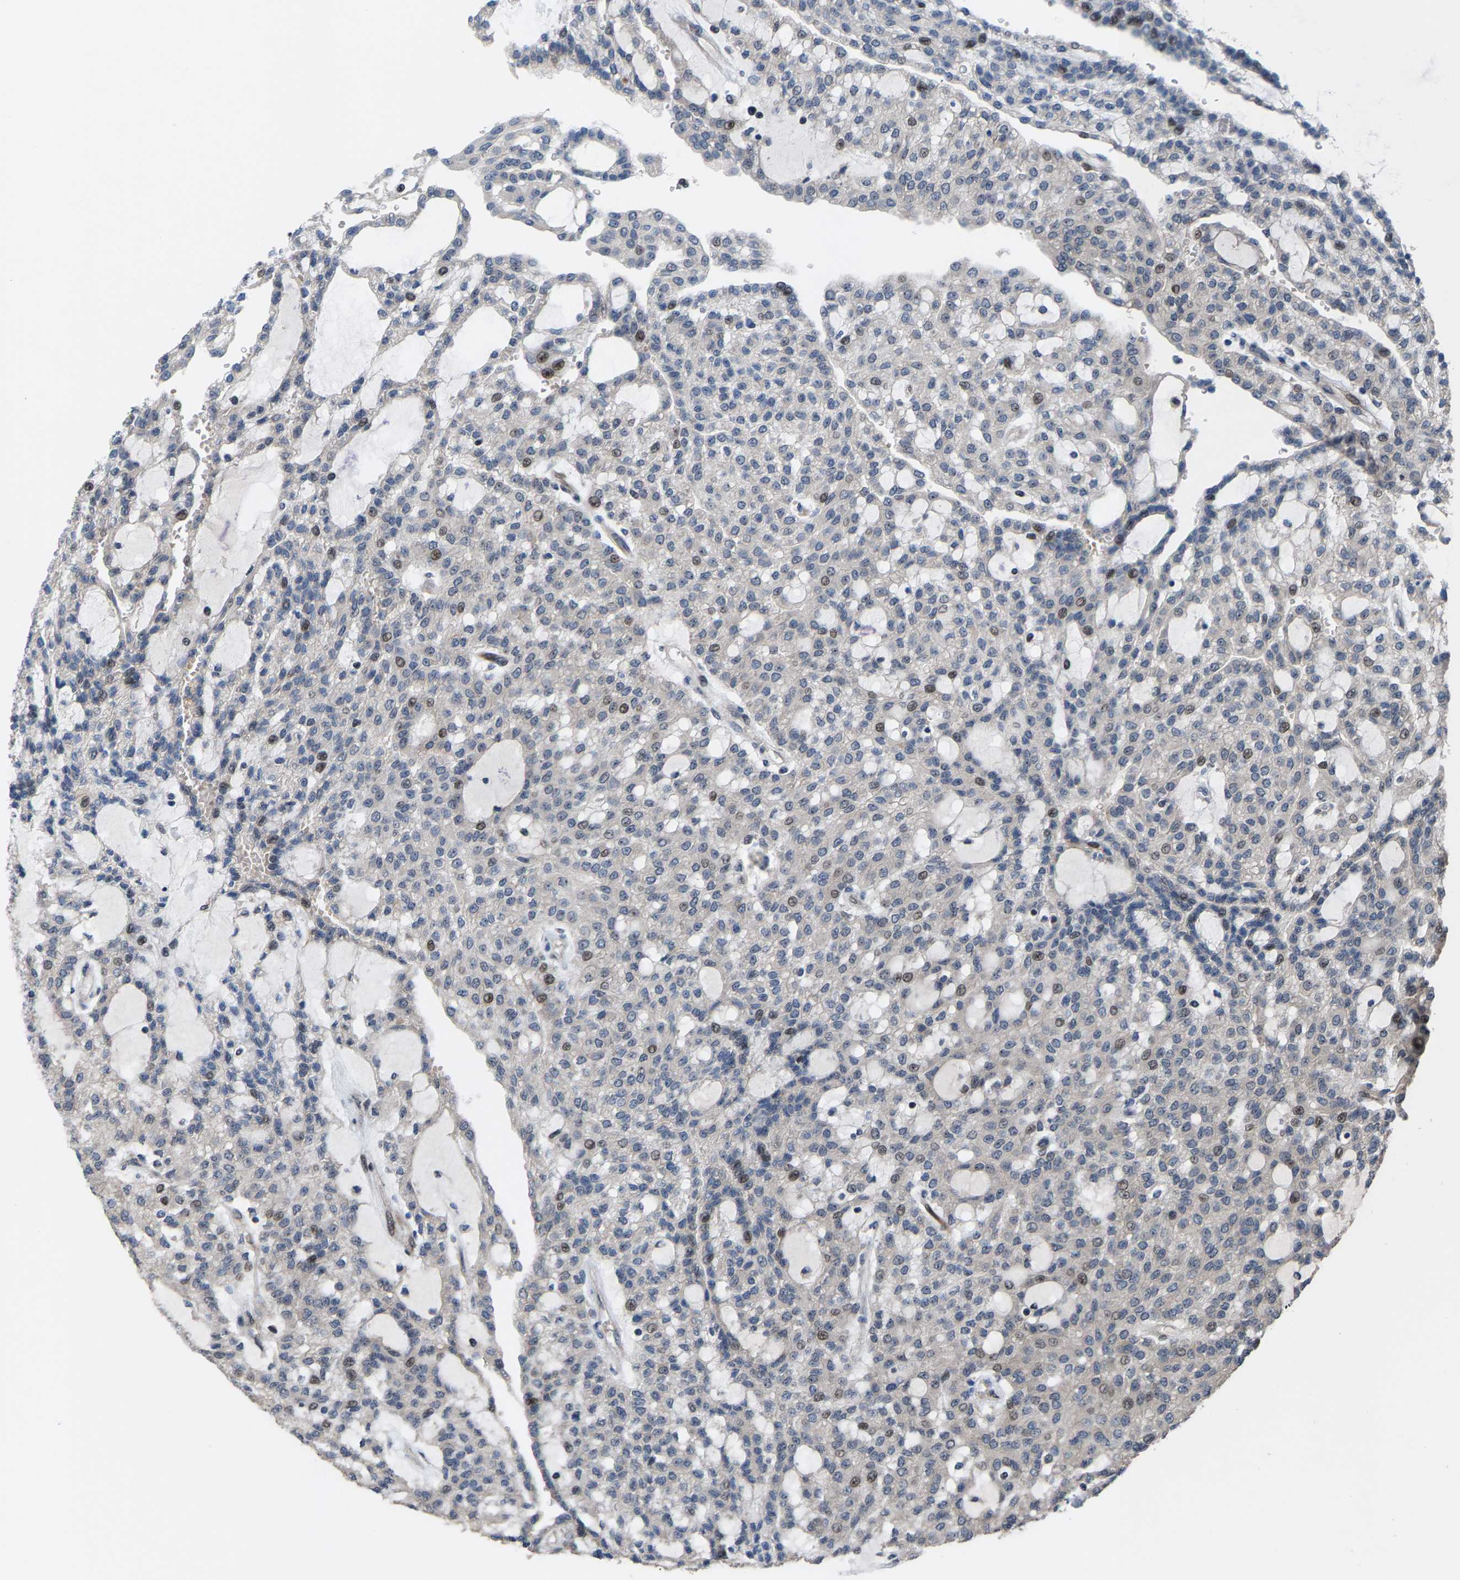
{"staining": {"intensity": "weak", "quantity": "<25%", "location": "nuclear"}, "tissue": "renal cancer", "cell_type": "Tumor cells", "image_type": "cancer", "snomed": [{"axis": "morphology", "description": "Adenocarcinoma, NOS"}, {"axis": "topography", "description": "Kidney"}], "caption": "Immunohistochemical staining of renal cancer (adenocarcinoma) shows no significant expression in tumor cells.", "gene": "HAUS6", "patient": {"sex": "male", "age": 63}}